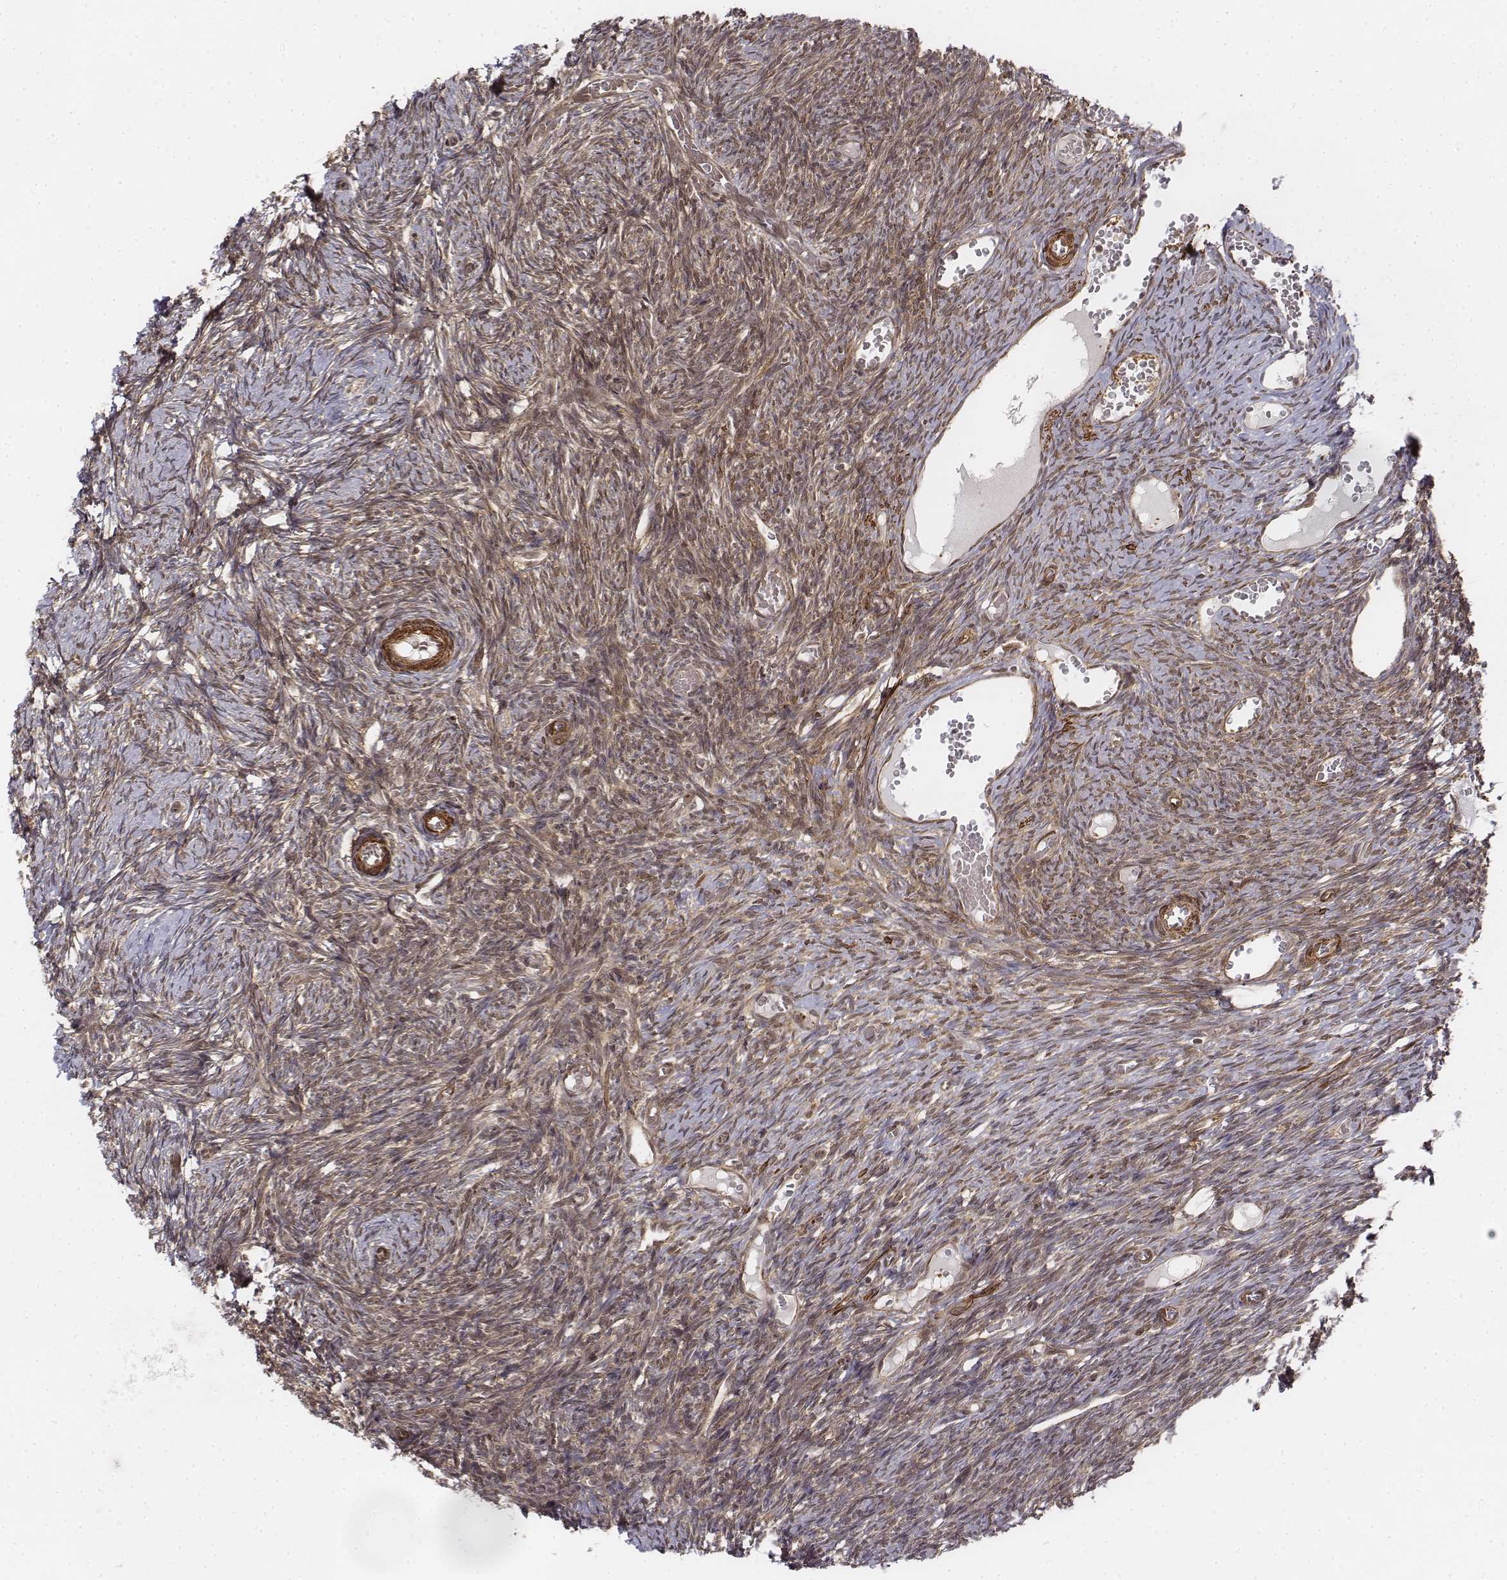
{"staining": {"intensity": "moderate", "quantity": "25%-75%", "location": "cytoplasmic/membranous,nuclear"}, "tissue": "ovary", "cell_type": "Ovarian stroma cells", "image_type": "normal", "snomed": [{"axis": "morphology", "description": "Normal tissue, NOS"}, {"axis": "topography", "description": "Ovary"}], "caption": "Ovary stained with immunohistochemistry exhibits moderate cytoplasmic/membranous,nuclear expression in approximately 25%-75% of ovarian stroma cells.", "gene": "ZFYVE19", "patient": {"sex": "female", "age": 39}}